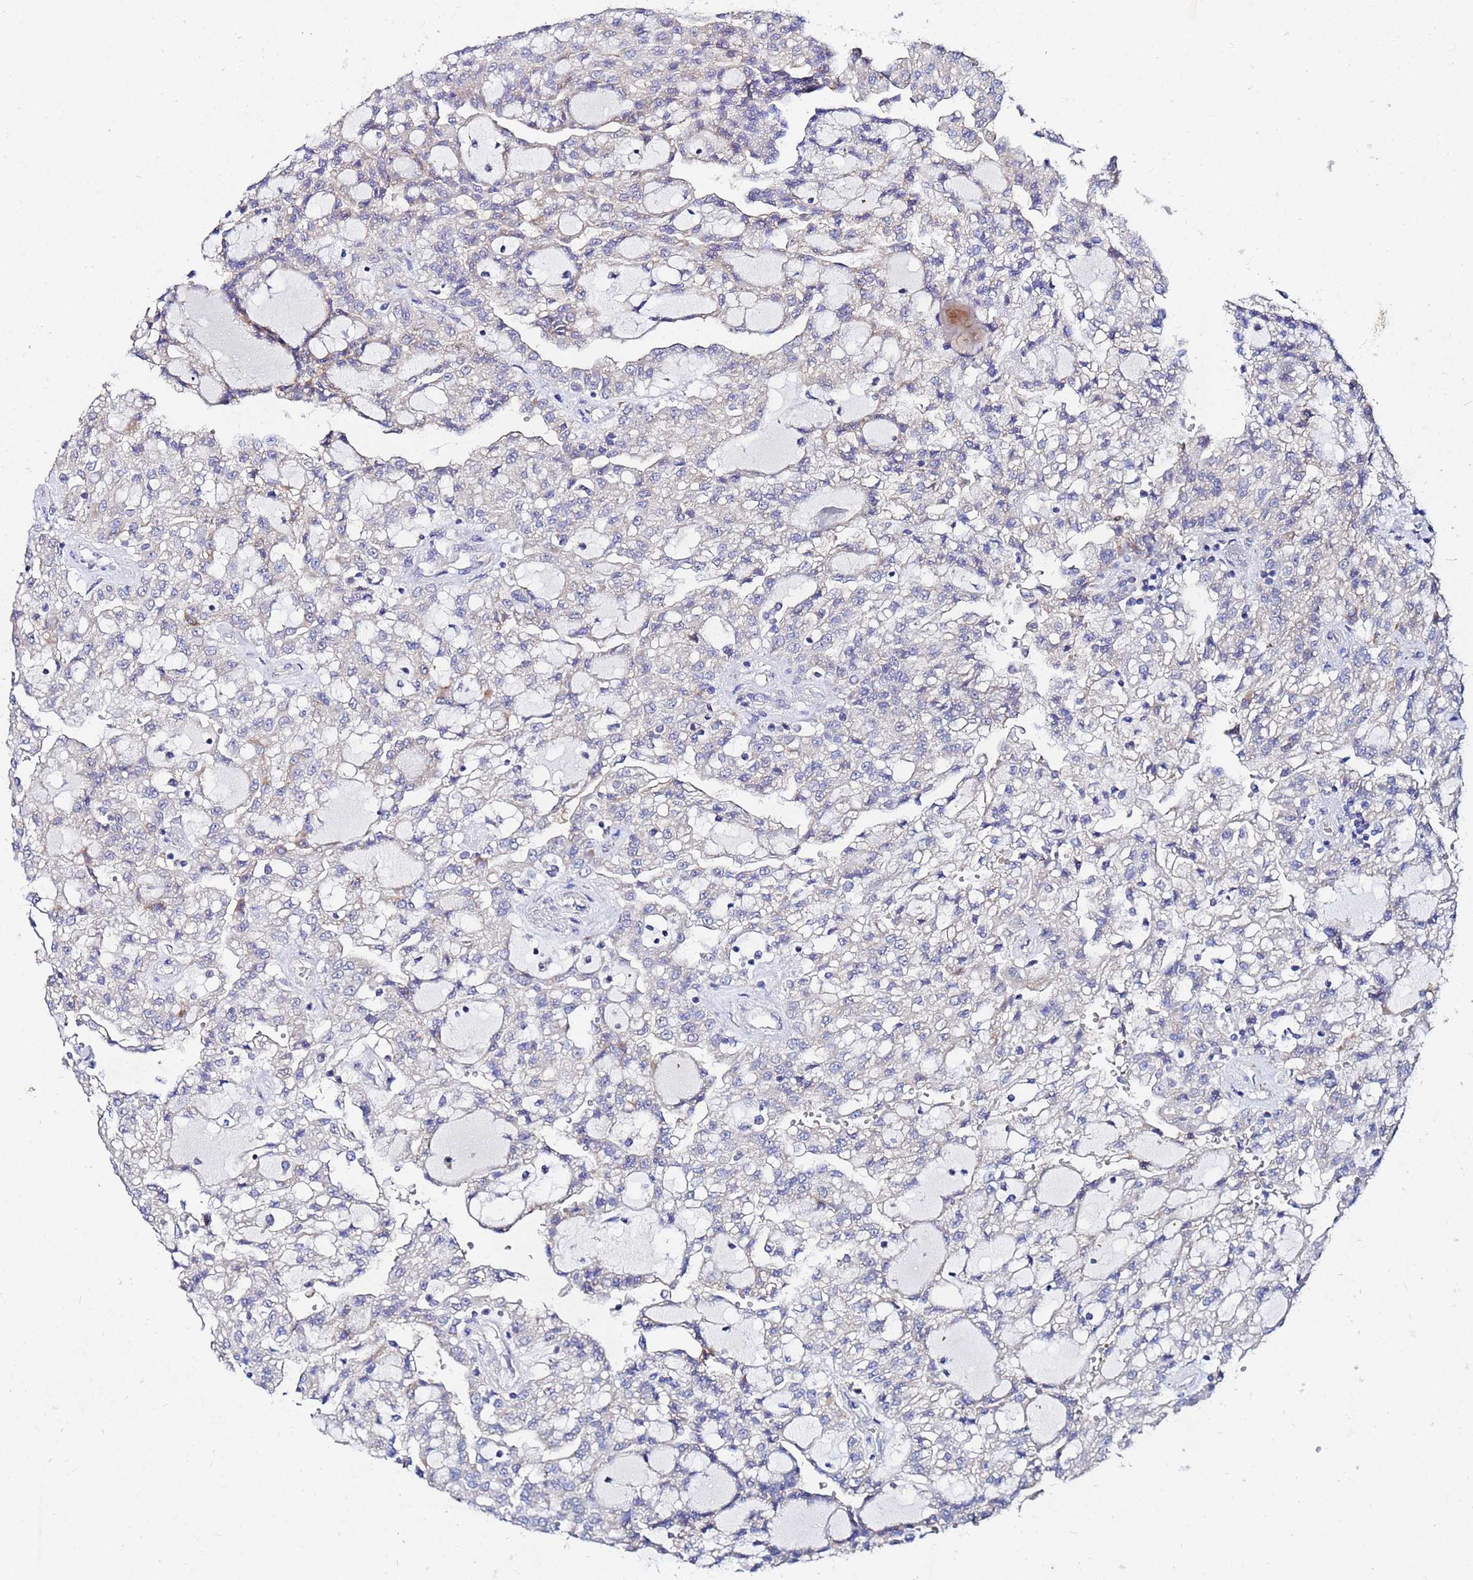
{"staining": {"intensity": "negative", "quantity": "none", "location": "none"}, "tissue": "renal cancer", "cell_type": "Tumor cells", "image_type": "cancer", "snomed": [{"axis": "morphology", "description": "Adenocarcinoma, NOS"}, {"axis": "topography", "description": "Kidney"}], "caption": "Tumor cells show no significant protein expression in renal cancer.", "gene": "FAHD2A", "patient": {"sex": "male", "age": 63}}